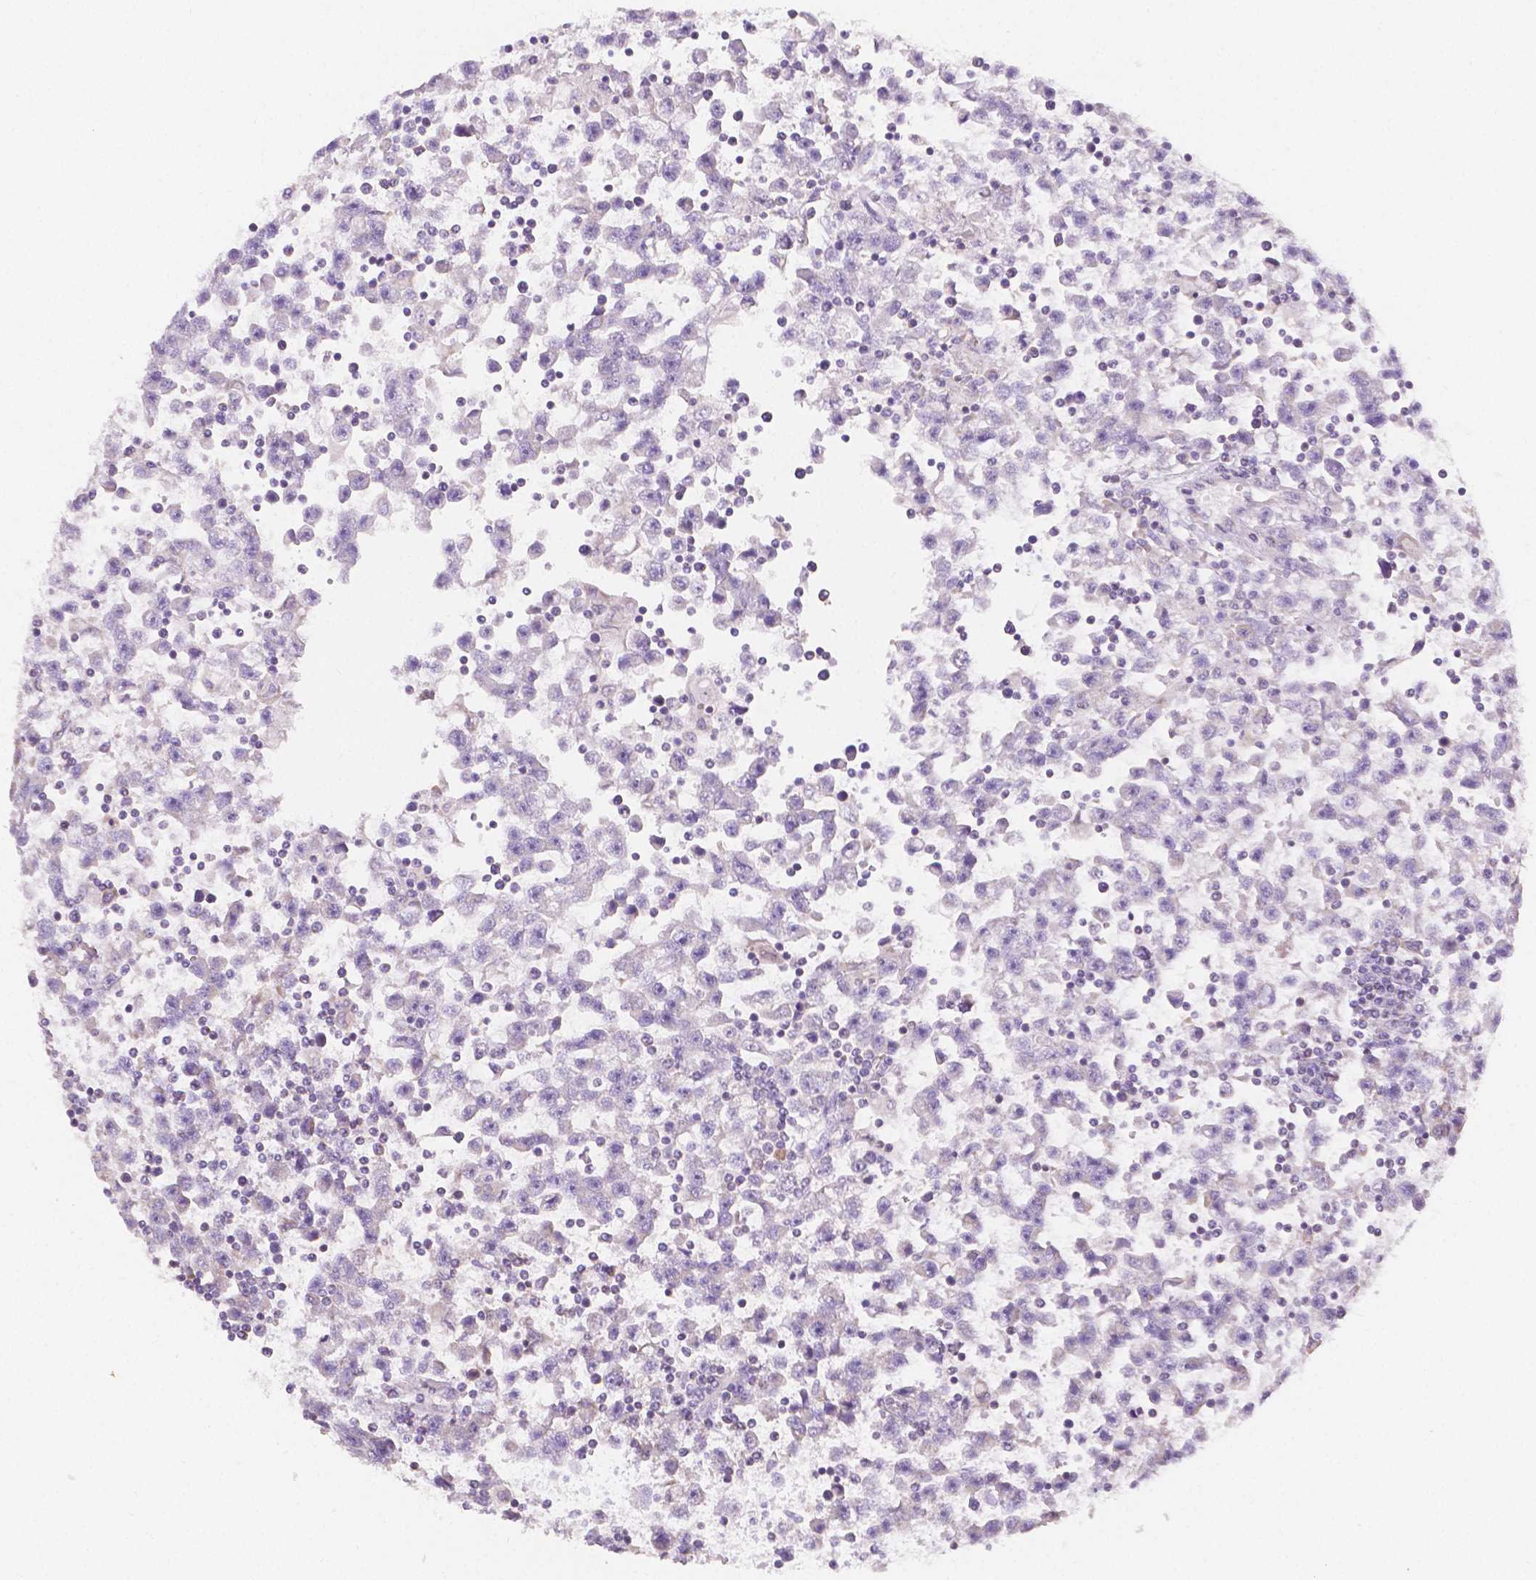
{"staining": {"intensity": "negative", "quantity": "none", "location": "none"}, "tissue": "testis cancer", "cell_type": "Tumor cells", "image_type": "cancer", "snomed": [{"axis": "morphology", "description": "Seminoma, NOS"}, {"axis": "topography", "description": "Testis"}], "caption": "This is an immunohistochemistry image of human testis cancer. There is no staining in tumor cells.", "gene": "TMEM130", "patient": {"sex": "male", "age": 31}}